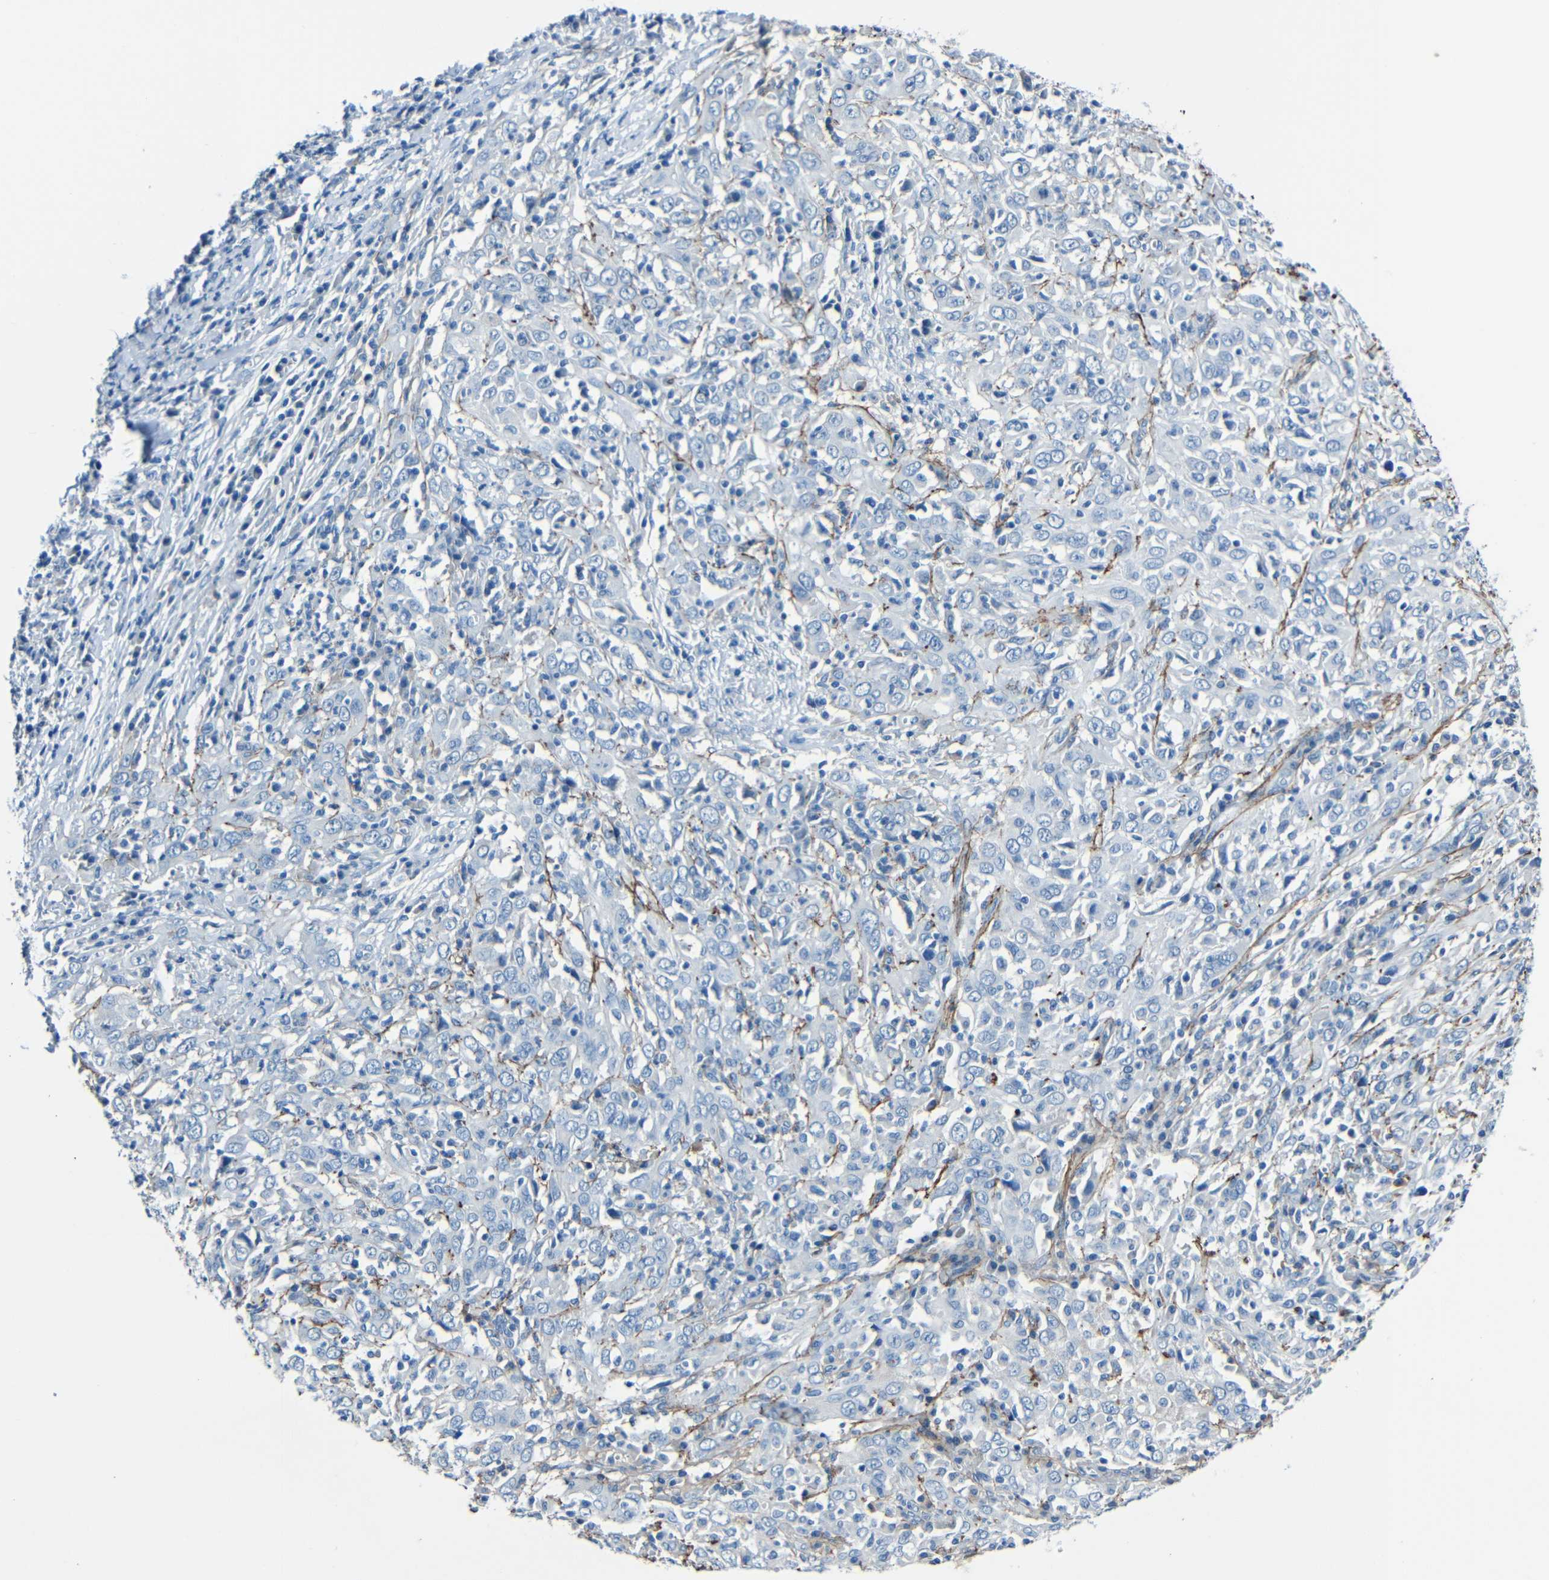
{"staining": {"intensity": "negative", "quantity": "none", "location": "none"}, "tissue": "cervical cancer", "cell_type": "Tumor cells", "image_type": "cancer", "snomed": [{"axis": "morphology", "description": "Squamous cell carcinoma, NOS"}, {"axis": "topography", "description": "Cervix"}], "caption": "Immunohistochemistry photomicrograph of neoplastic tissue: cervical cancer (squamous cell carcinoma) stained with DAB (3,3'-diaminobenzidine) reveals no significant protein positivity in tumor cells.", "gene": "FBN2", "patient": {"sex": "female", "age": 46}}